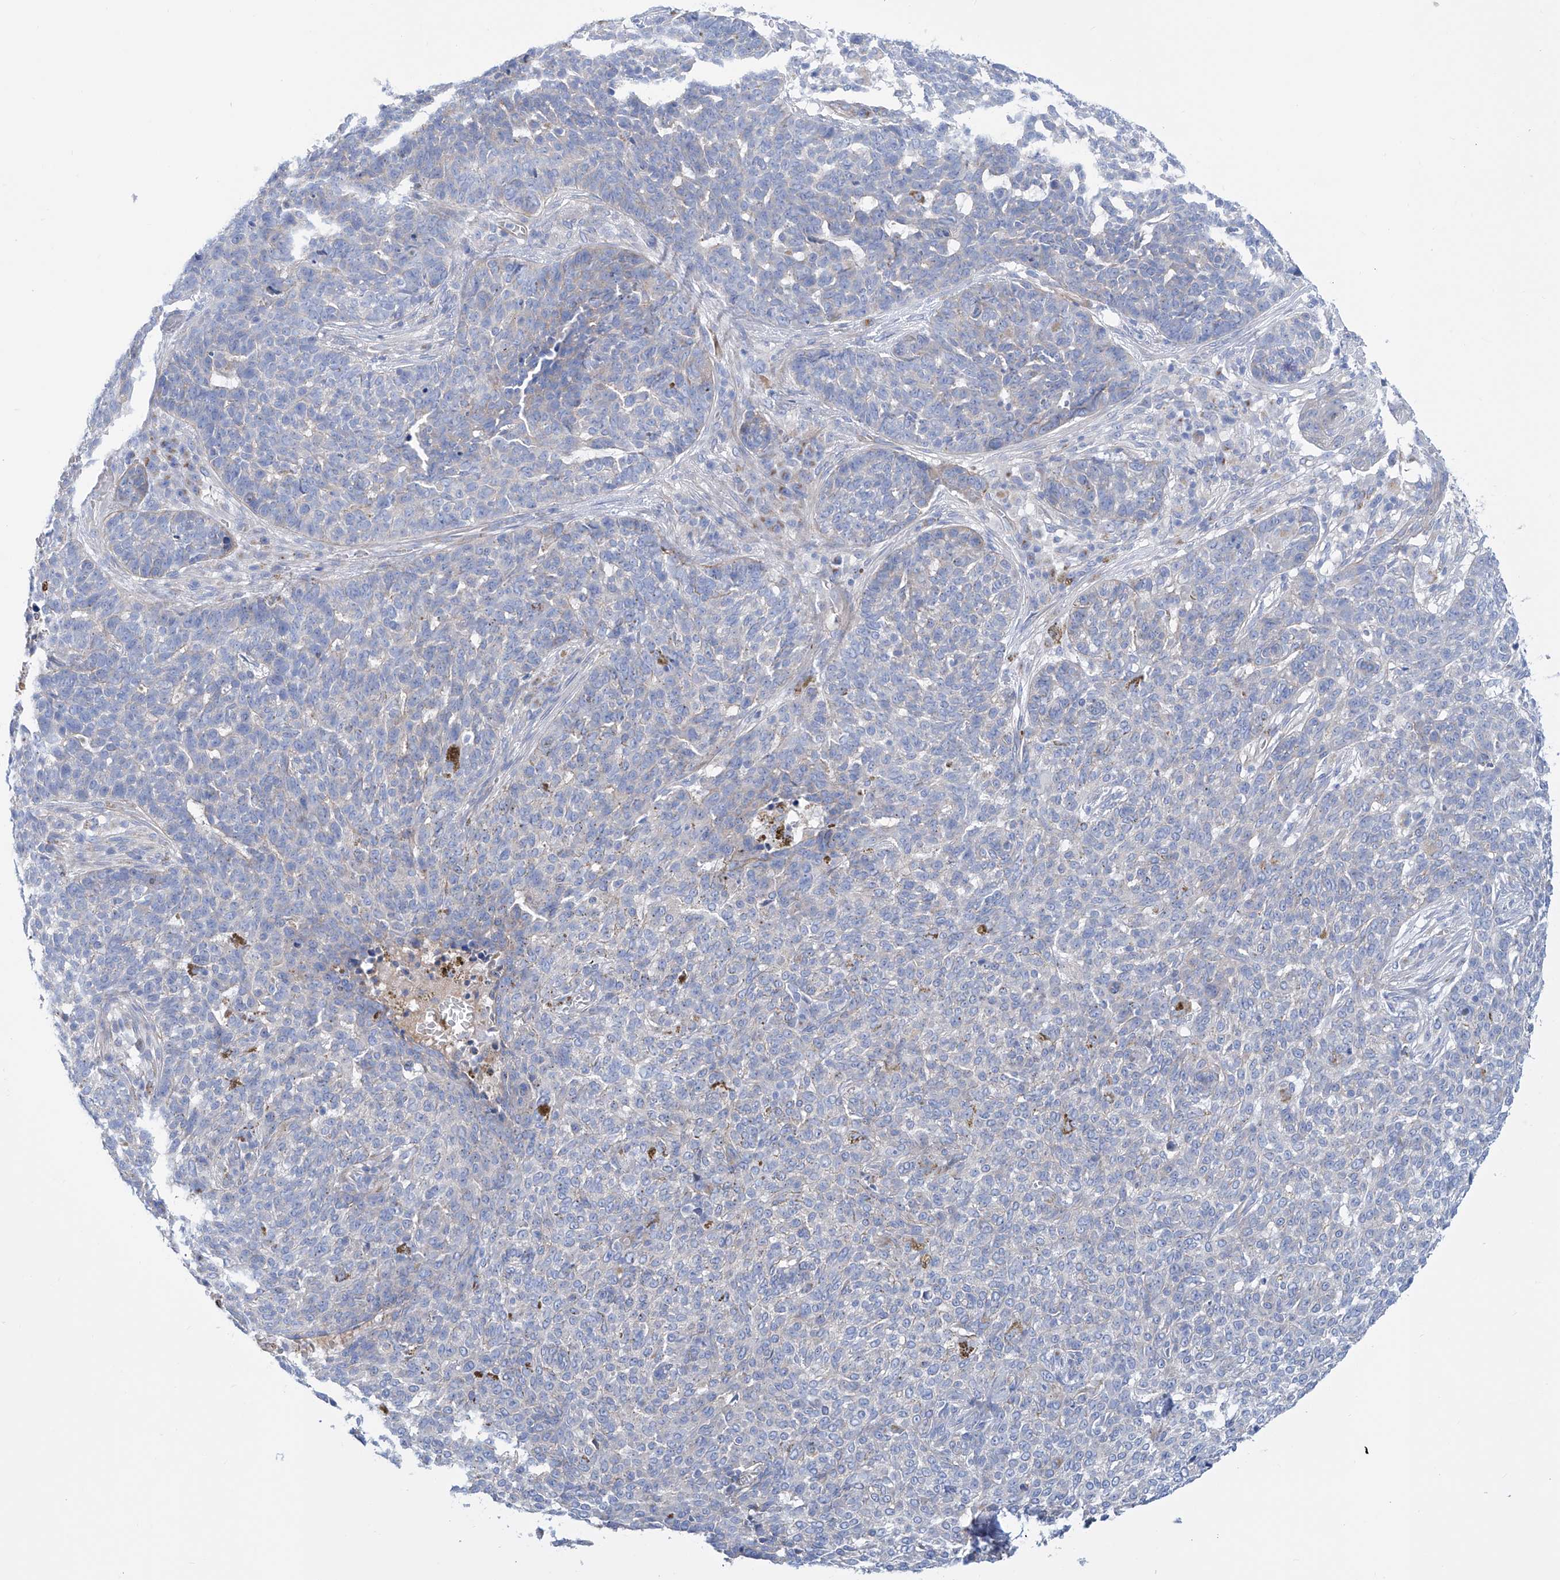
{"staining": {"intensity": "negative", "quantity": "none", "location": "none"}, "tissue": "skin cancer", "cell_type": "Tumor cells", "image_type": "cancer", "snomed": [{"axis": "morphology", "description": "Basal cell carcinoma"}, {"axis": "topography", "description": "Skin"}], "caption": "The micrograph displays no significant staining in tumor cells of skin cancer. (DAB IHC visualized using brightfield microscopy, high magnification).", "gene": "TMEM209", "patient": {"sex": "male", "age": 85}}